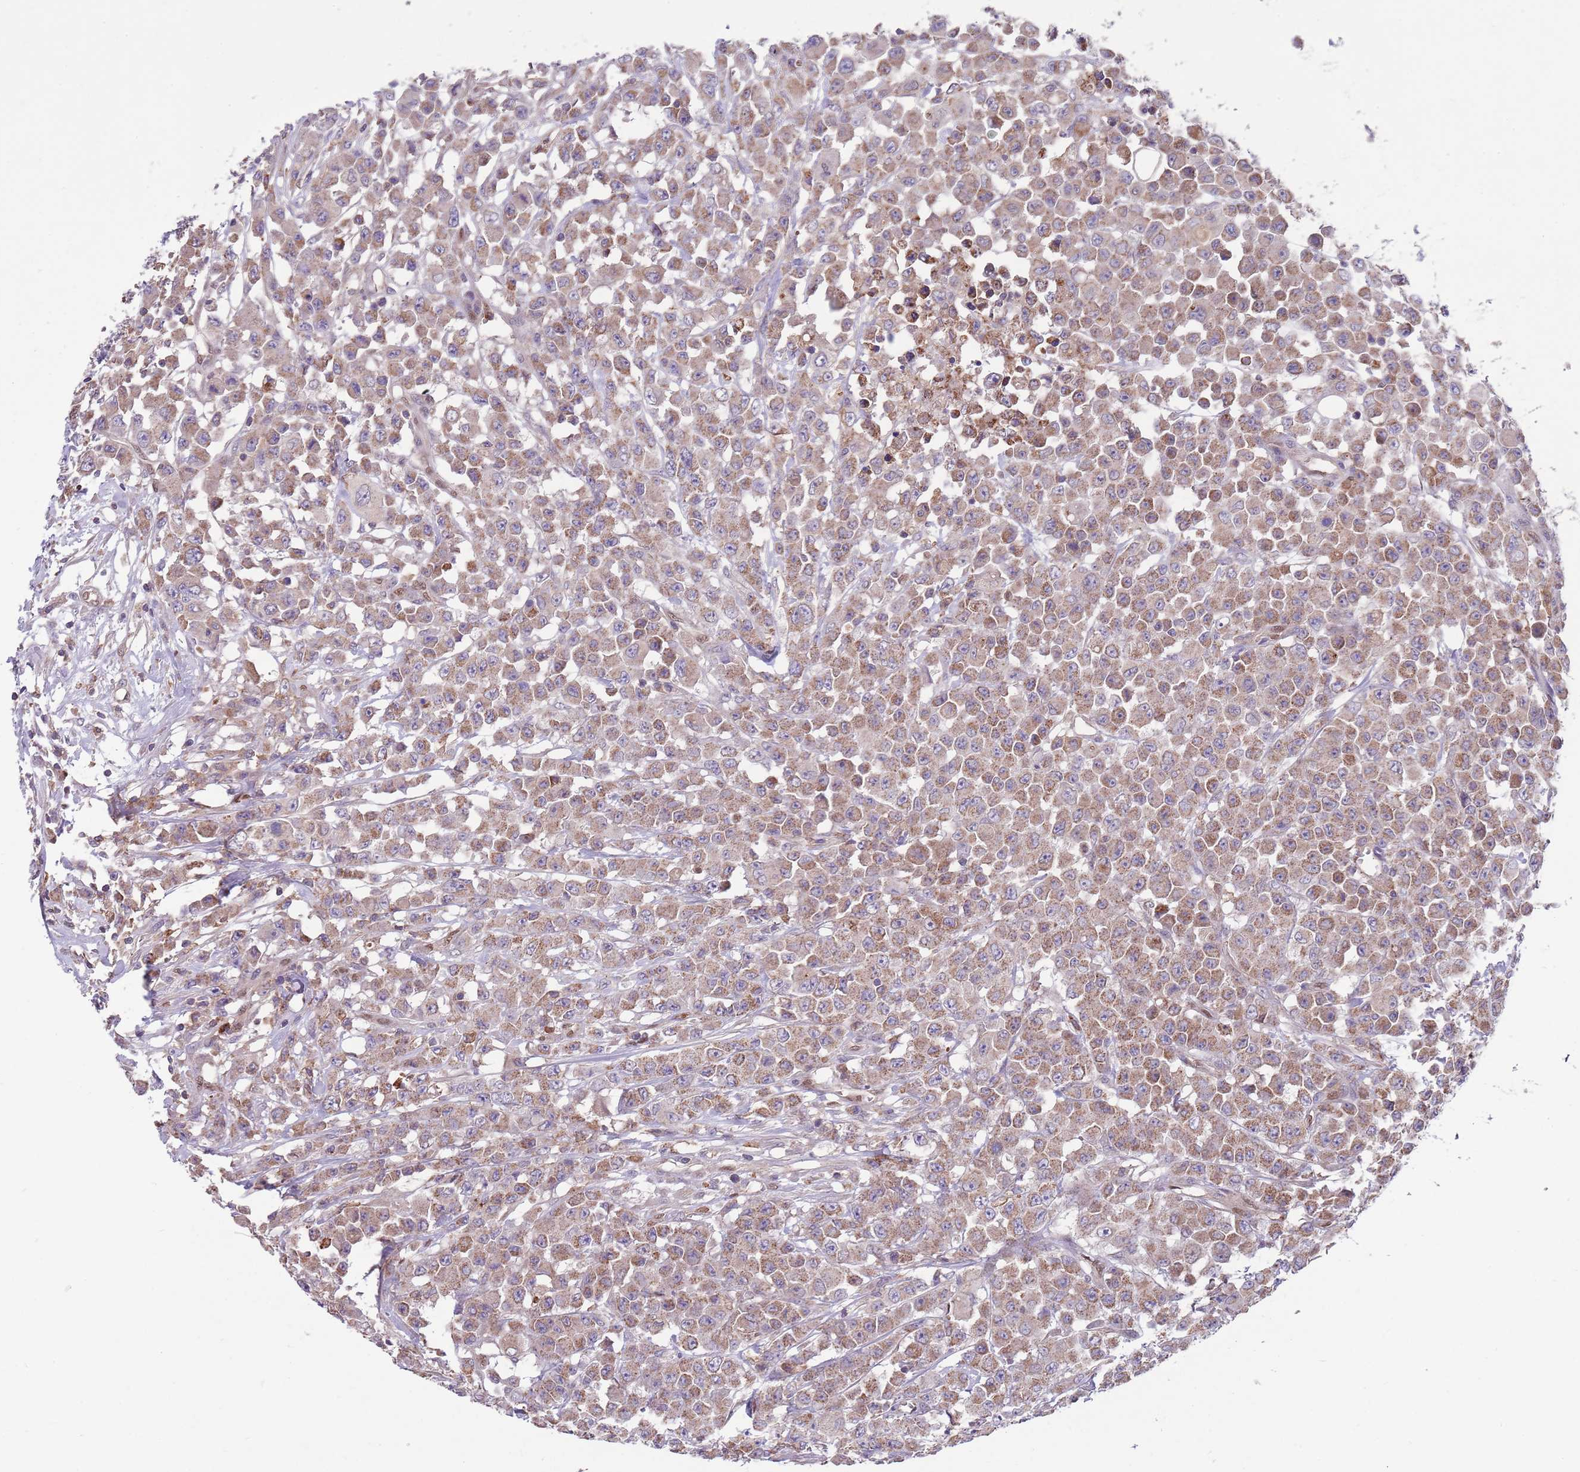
{"staining": {"intensity": "moderate", "quantity": "25%-75%", "location": "cytoplasmic/membranous"}, "tissue": "colorectal cancer", "cell_type": "Tumor cells", "image_type": "cancer", "snomed": [{"axis": "morphology", "description": "Adenocarcinoma, NOS"}, {"axis": "topography", "description": "Colon"}], "caption": "Protein expression analysis of colorectal cancer (adenocarcinoma) exhibits moderate cytoplasmic/membranous expression in about 25%-75% of tumor cells. (brown staining indicates protein expression, while blue staining denotes nuclei).", "gene": "DDT", "patient": {"sex": "male", "age": 51}}